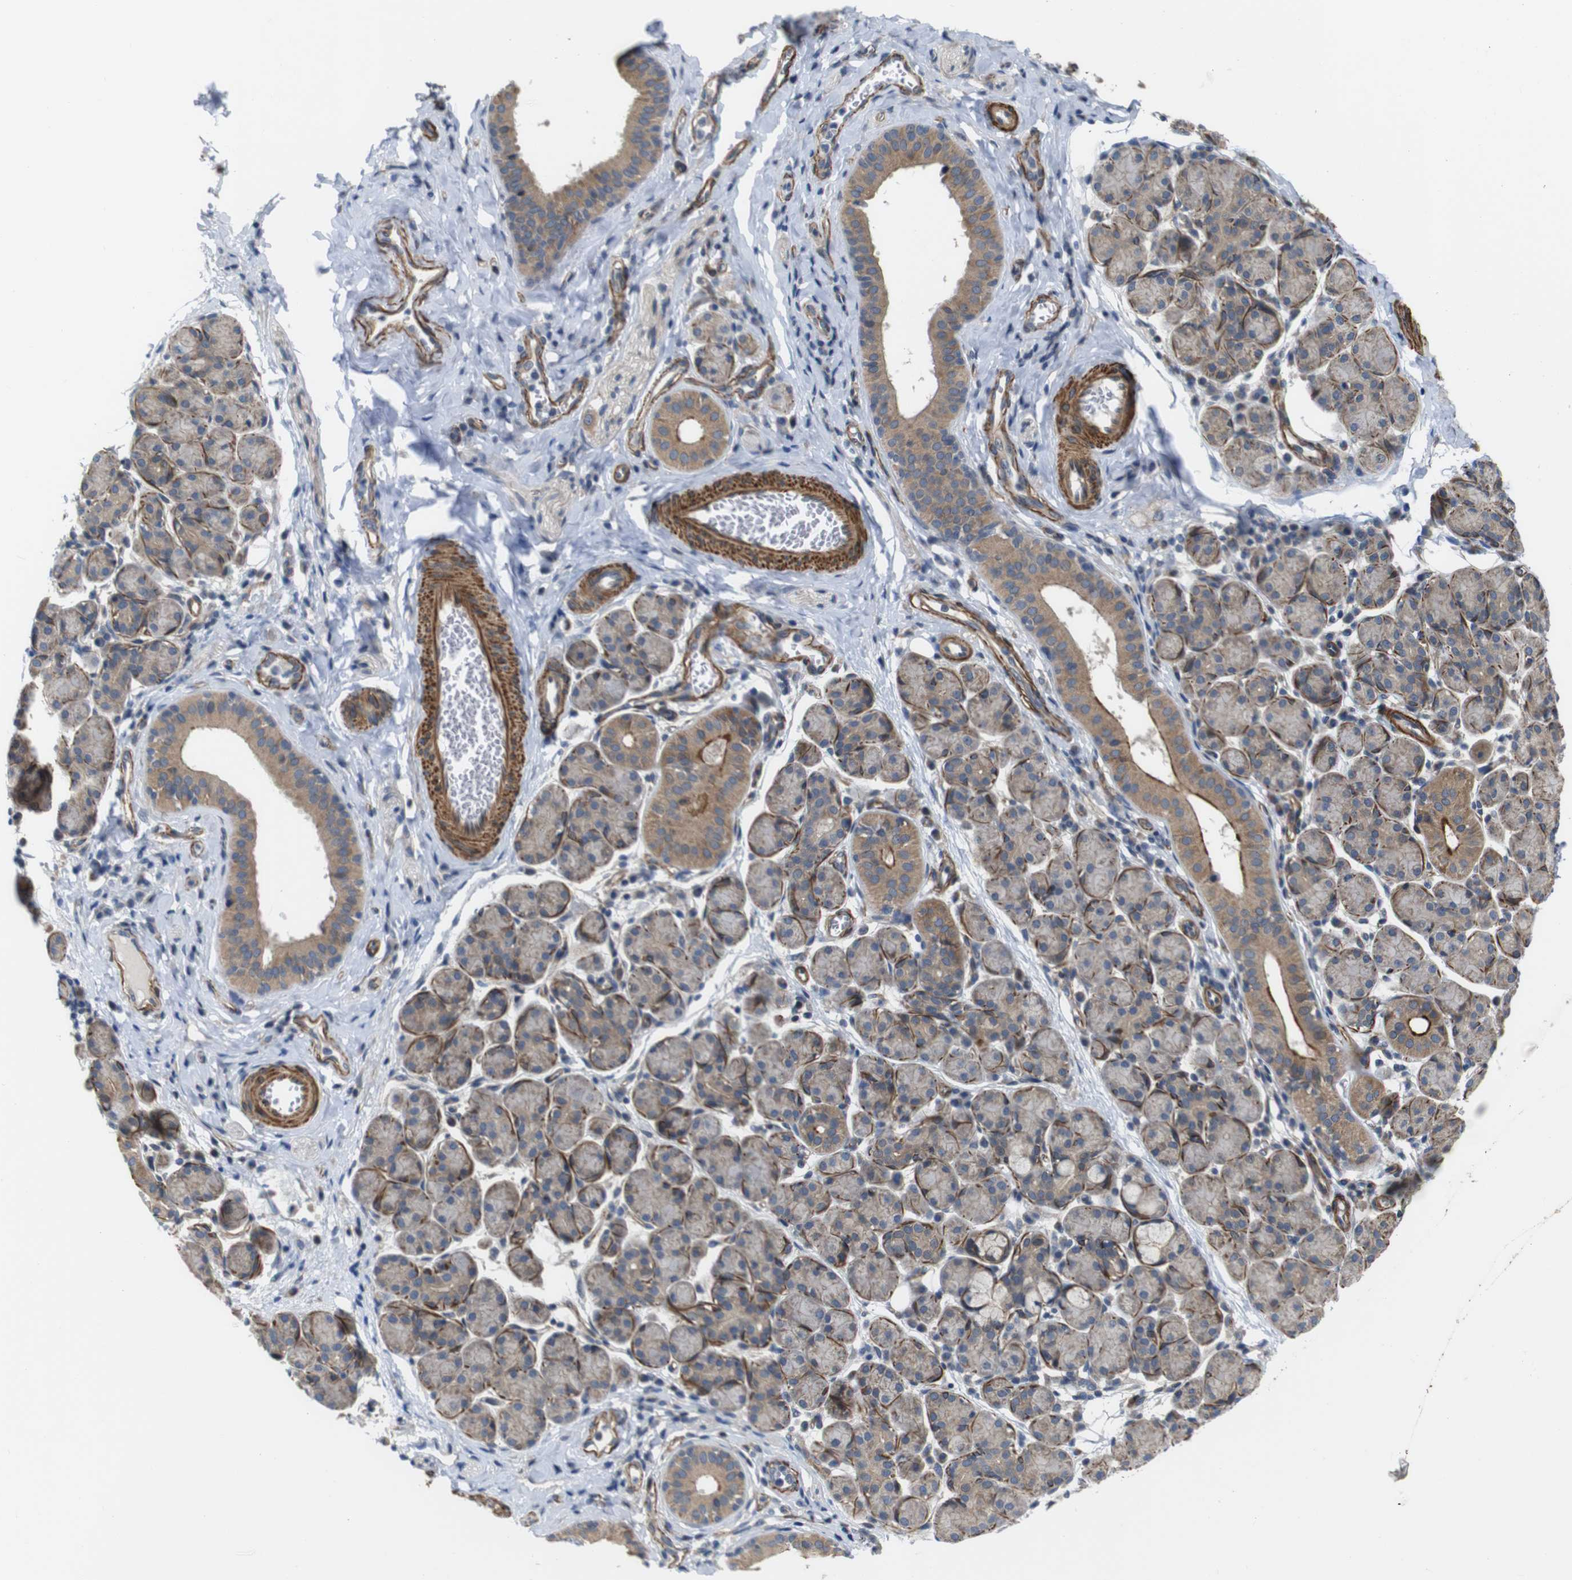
{"staining": {"intensity": "moderate", "quantity": "25%-75%", "location": "cytoplasmic/membranous"}, "tissue": "salivary gland", "cell_type": "Glandular cells", "image_type": "normal", "snomed": [{"axis": "morphology", "description": "Normal tissue, NOS"}, {"axis": "morphology", "description": "Inflammation, NOS"}, {"axis": "topography", "description": "Lymph node"}, {"axis": "topography", "description": "Salivary gland"}], "caption": "High-power microscopy captured an immunohistochemistry (IHC) image of normal salivary gland, revealing moderate cytoplasmic/membranous staining in about 25%-75% of glandular cells.", "gene": "GGT7", "patient": {"sex": "male", "age": 3}}